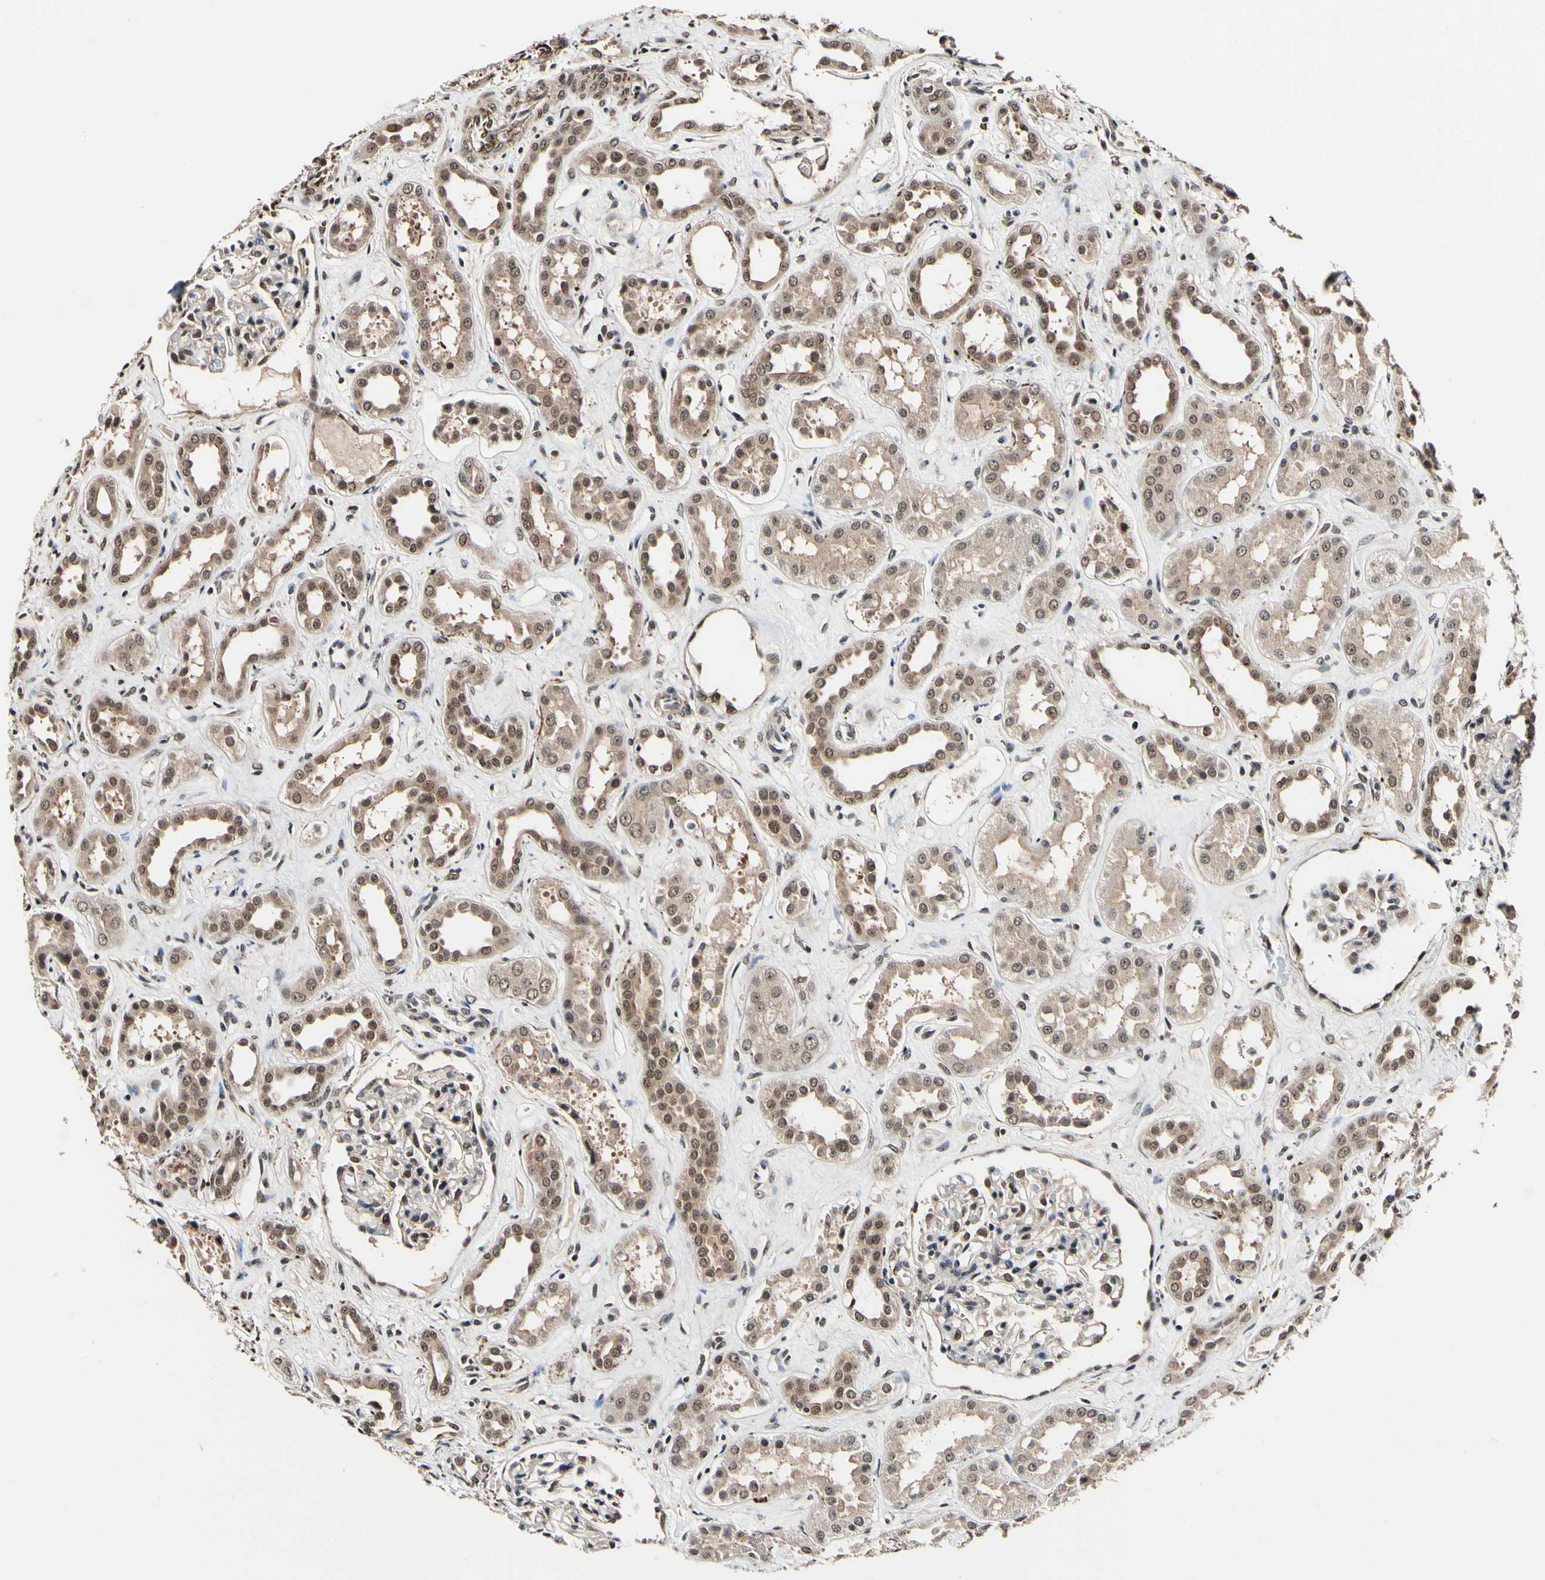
{"staining": {"intensity": "weak", "quantity": "25%-75%", "location": "nuclear"}, "tissue": "kidney", "cell_type": "Cells in glomeruli", "image_type": "normal", "snomed": [{"axis": "morphology", "description": "Normal tissue, NOS"}, {"axis": "topography", "description": "Kidney"}], "caption": "Protein staining displays weak nuclear expression in approximately 25%-75% of cells in glomeruli in benign kidney. Using DAB (3,3'-diaminobenzidine) (brown) and hematoxylin (blue) stains, captured at high magnification using brightfield microscopy.", "gene": "PSMD10", "patient": {"sex": "male", "age": 59}}